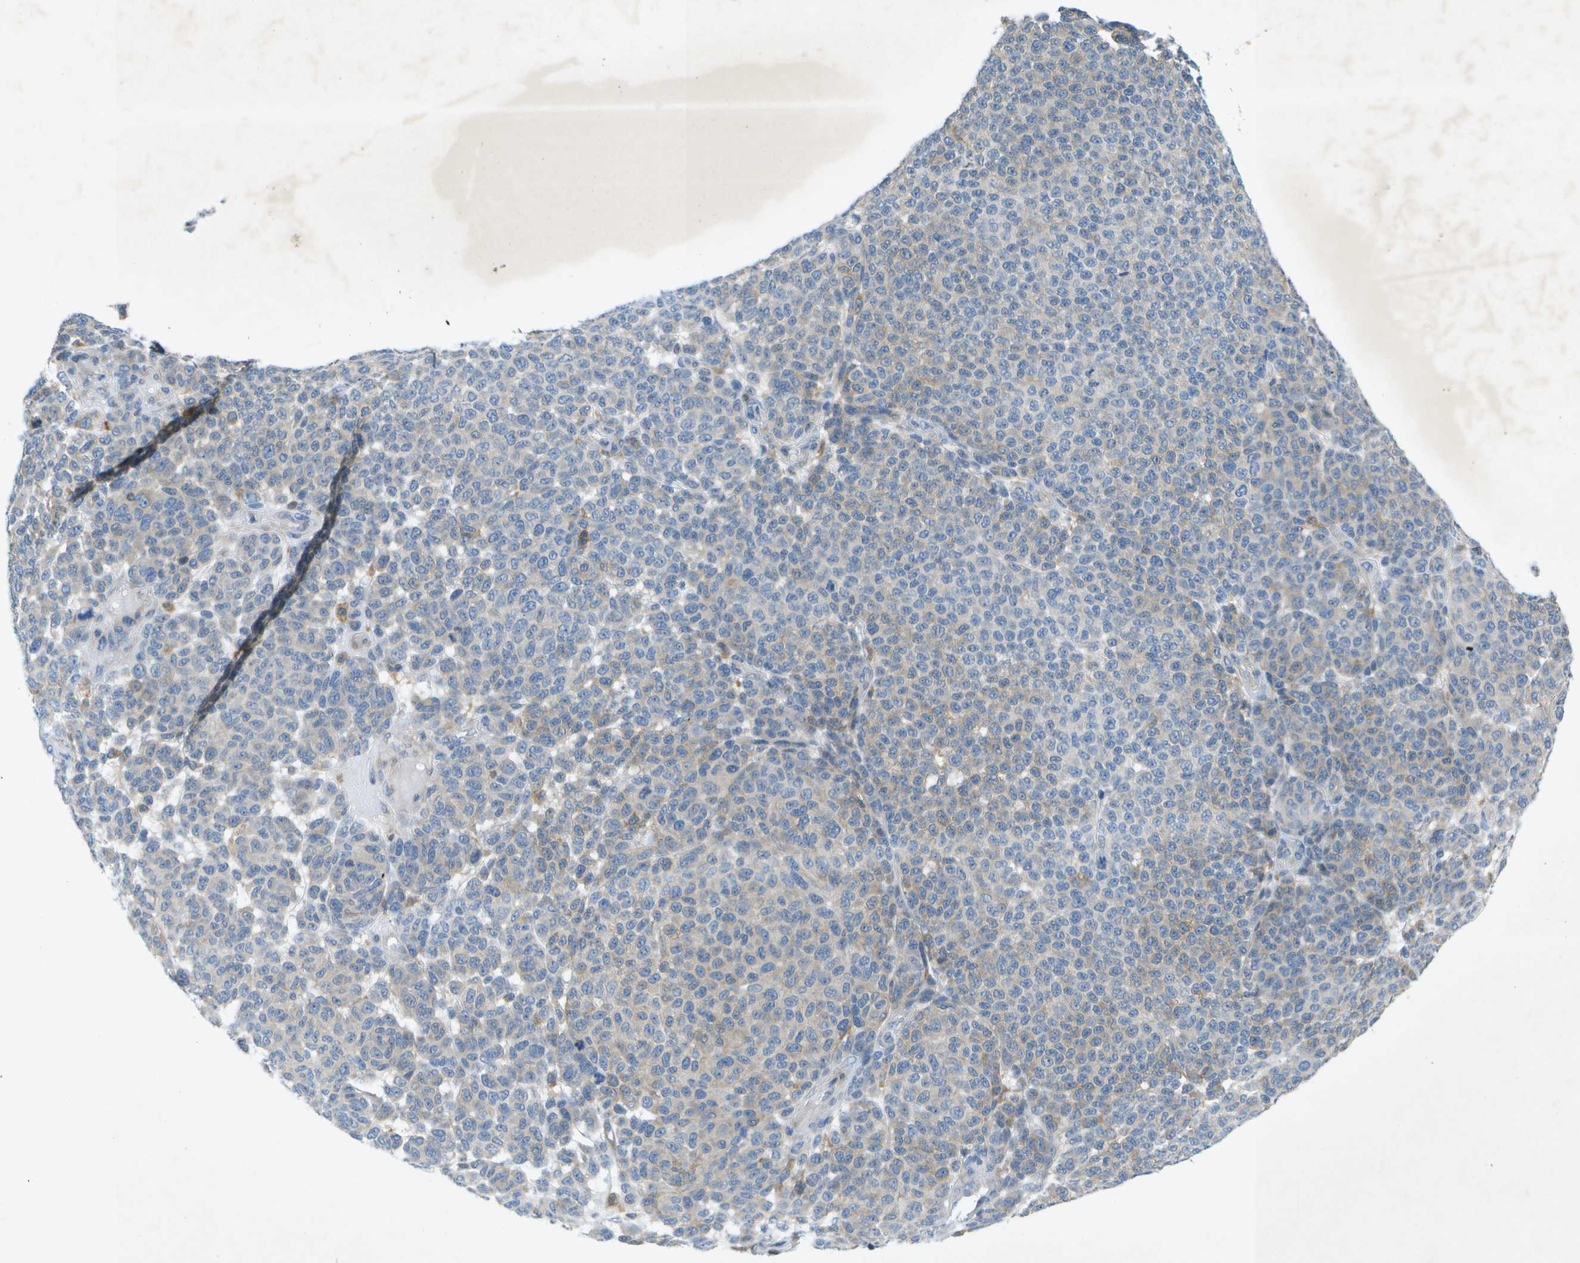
{"staining": {"intensity": "negative", "quantity": "none", "location": "none"}, "tissue": "melanoma", "cell_type": "Tumor cells", "image_type": "cancer", "snomed": [{"axis": "morphology", "description": "Malignant melanoma, NOS"}, {"axis": "topography", "description": "Skin"}], "caption": "Malignant melanoma was stained to show a protein in brown. There is no significant expression in tumor cells.", "gene": "WNK2", "patient": {"sex": "male", "age": 59}}